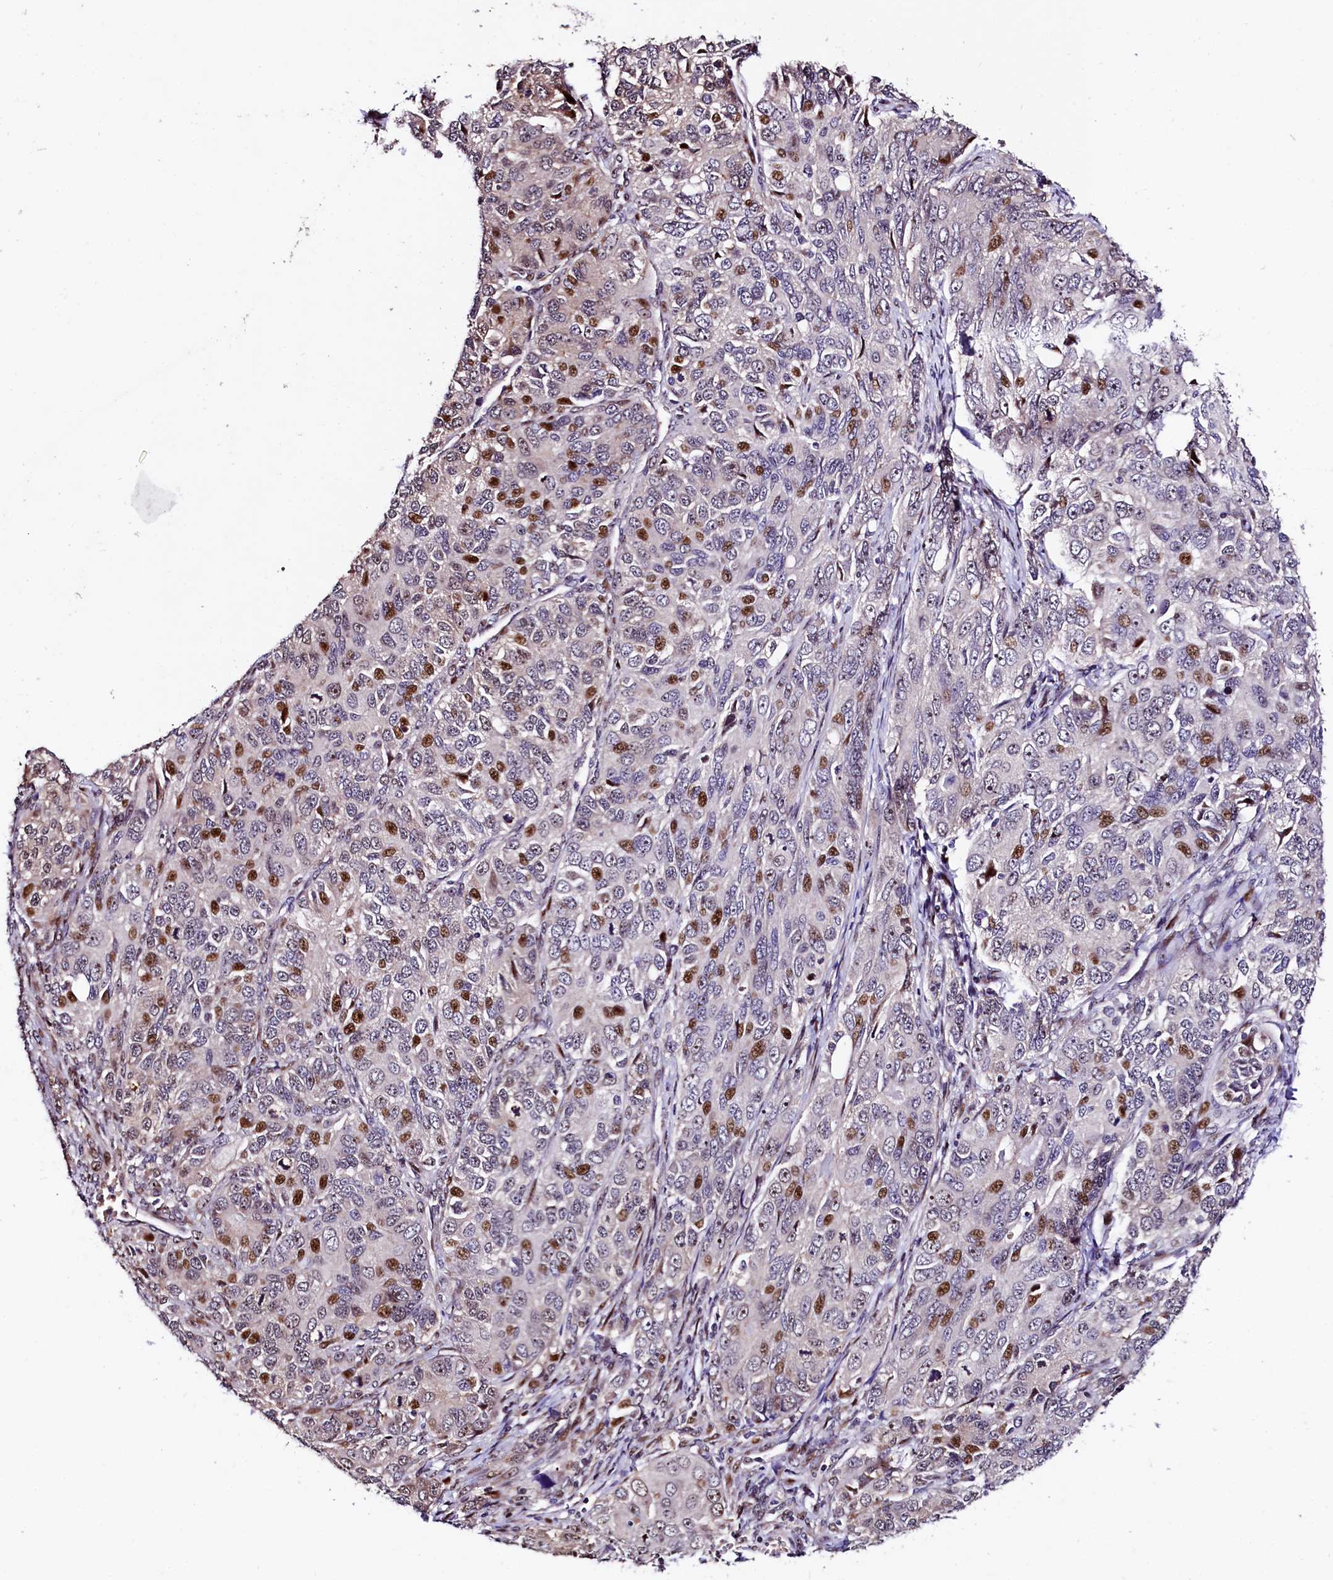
{"staining": {"intensity": "strong", "quantity": "<25%", "location": "nuclear"}, "tissue": "ovarian cancer", "cell_type": "Tumor cells", "image_type": "cancer", "snomed": [{"axis": "morphology", "description": "Carcinoma, endometroid"}, {"axis": "topography", "description": "Ovary"}], "caption": "There is medium levels of strong nuclear positivity in tumor cells of ovarian cancer (endometroid carcinoma), as demonstrated by immunohistochemical staining (brown color).", "gene": "TRMT112", "patient": {"sex": "female", "age": 51}}